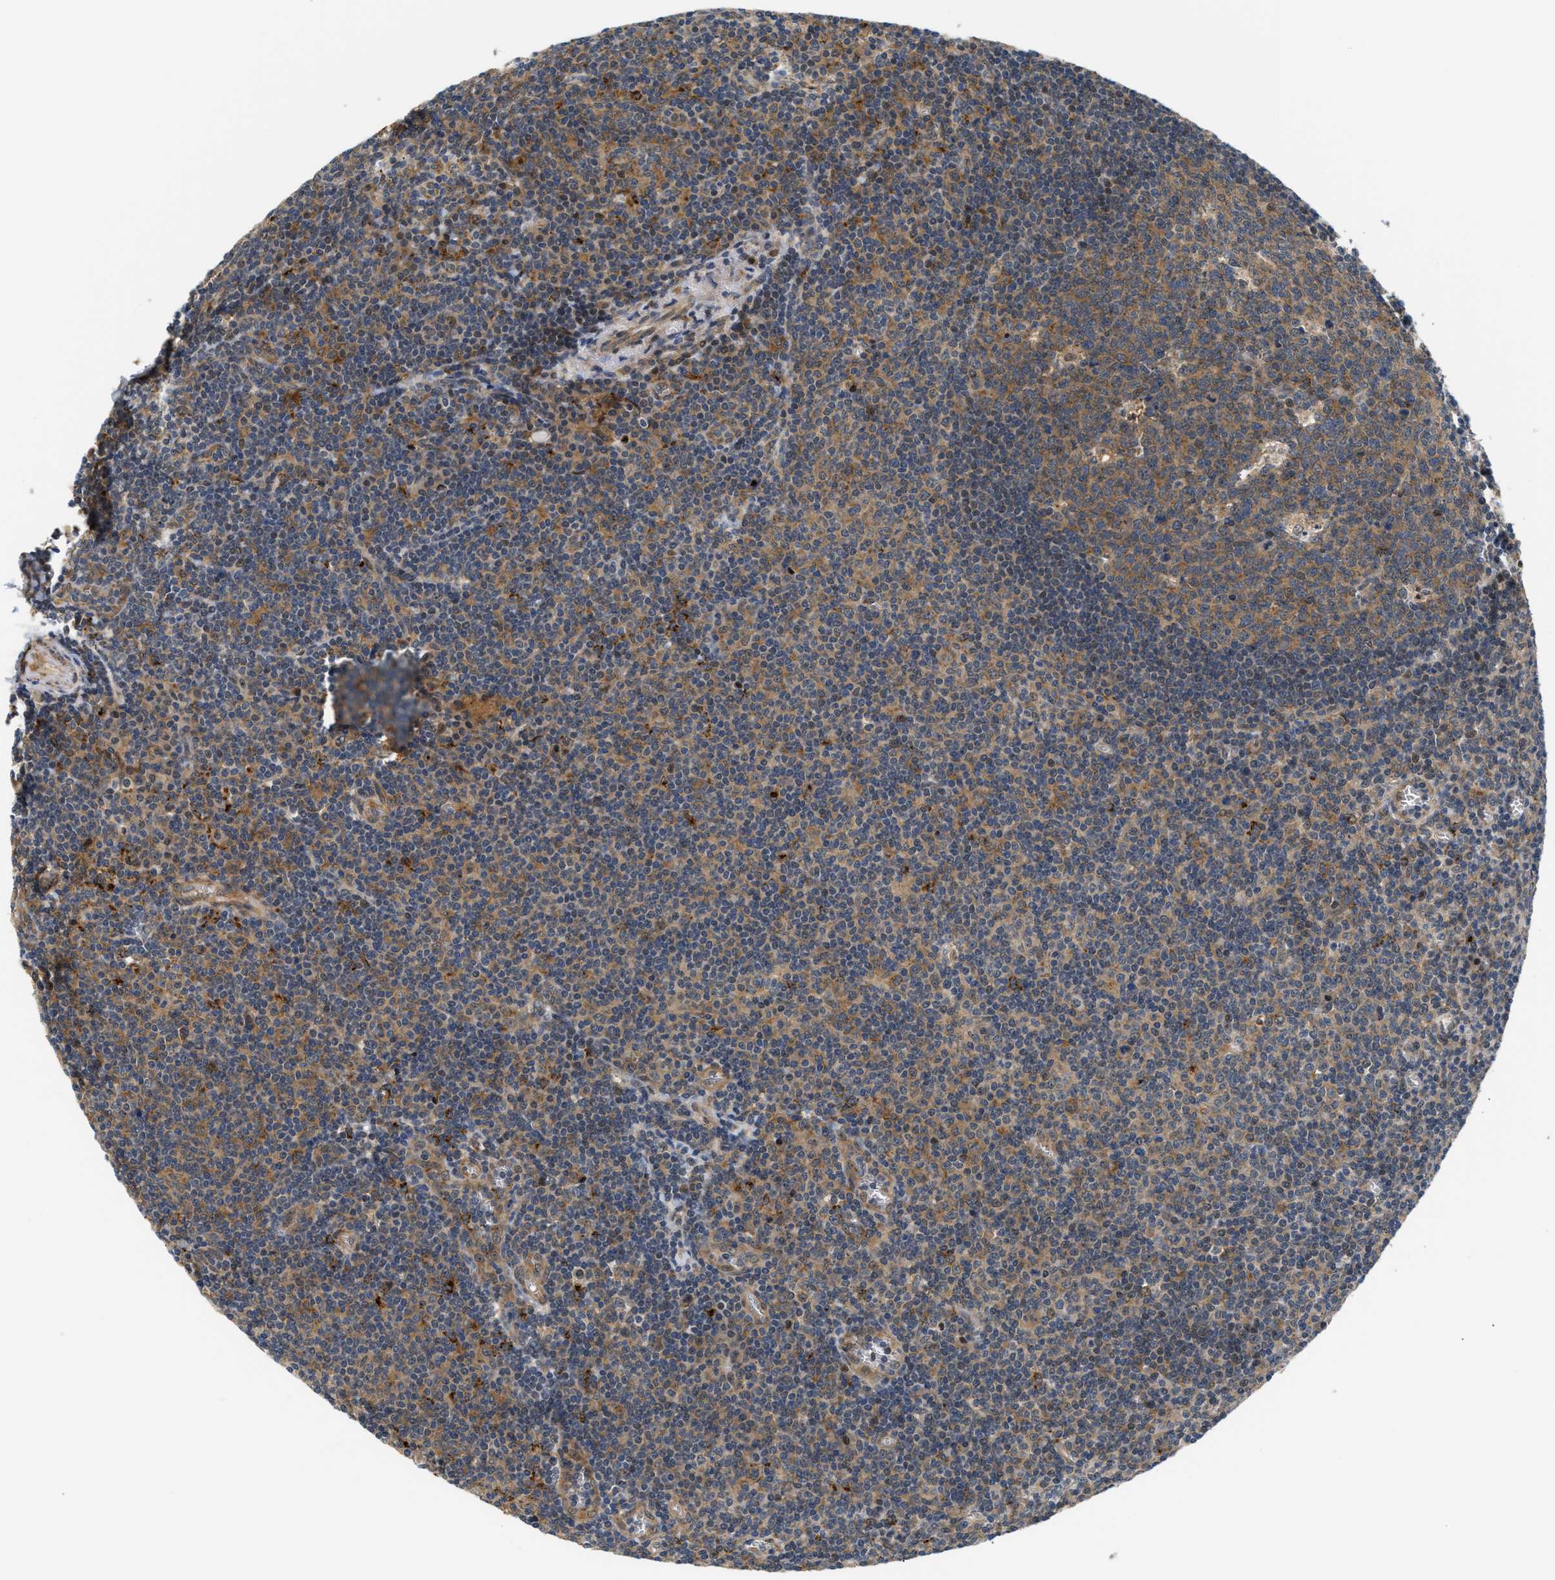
{"staining": {"intensity": "moderate", "quantity": ">75%", "location": "cytoplasmic/membranous"}, "tissue": "tonsil", "cell_type": "Germinal center cells", "image_type": "normal", "snomed": [{"axis": "morphology", "description": "Normal tissue, NOS"}, {"axis": "topography", "description": "Tonsil"}], "caption": "A brown stain highlights moderate cytoplasmic/membranous expression of a protein in germinal center cells of normal tonsil.", "gene": "LARP6", "patient": {"sex": "male", "age": 37}}